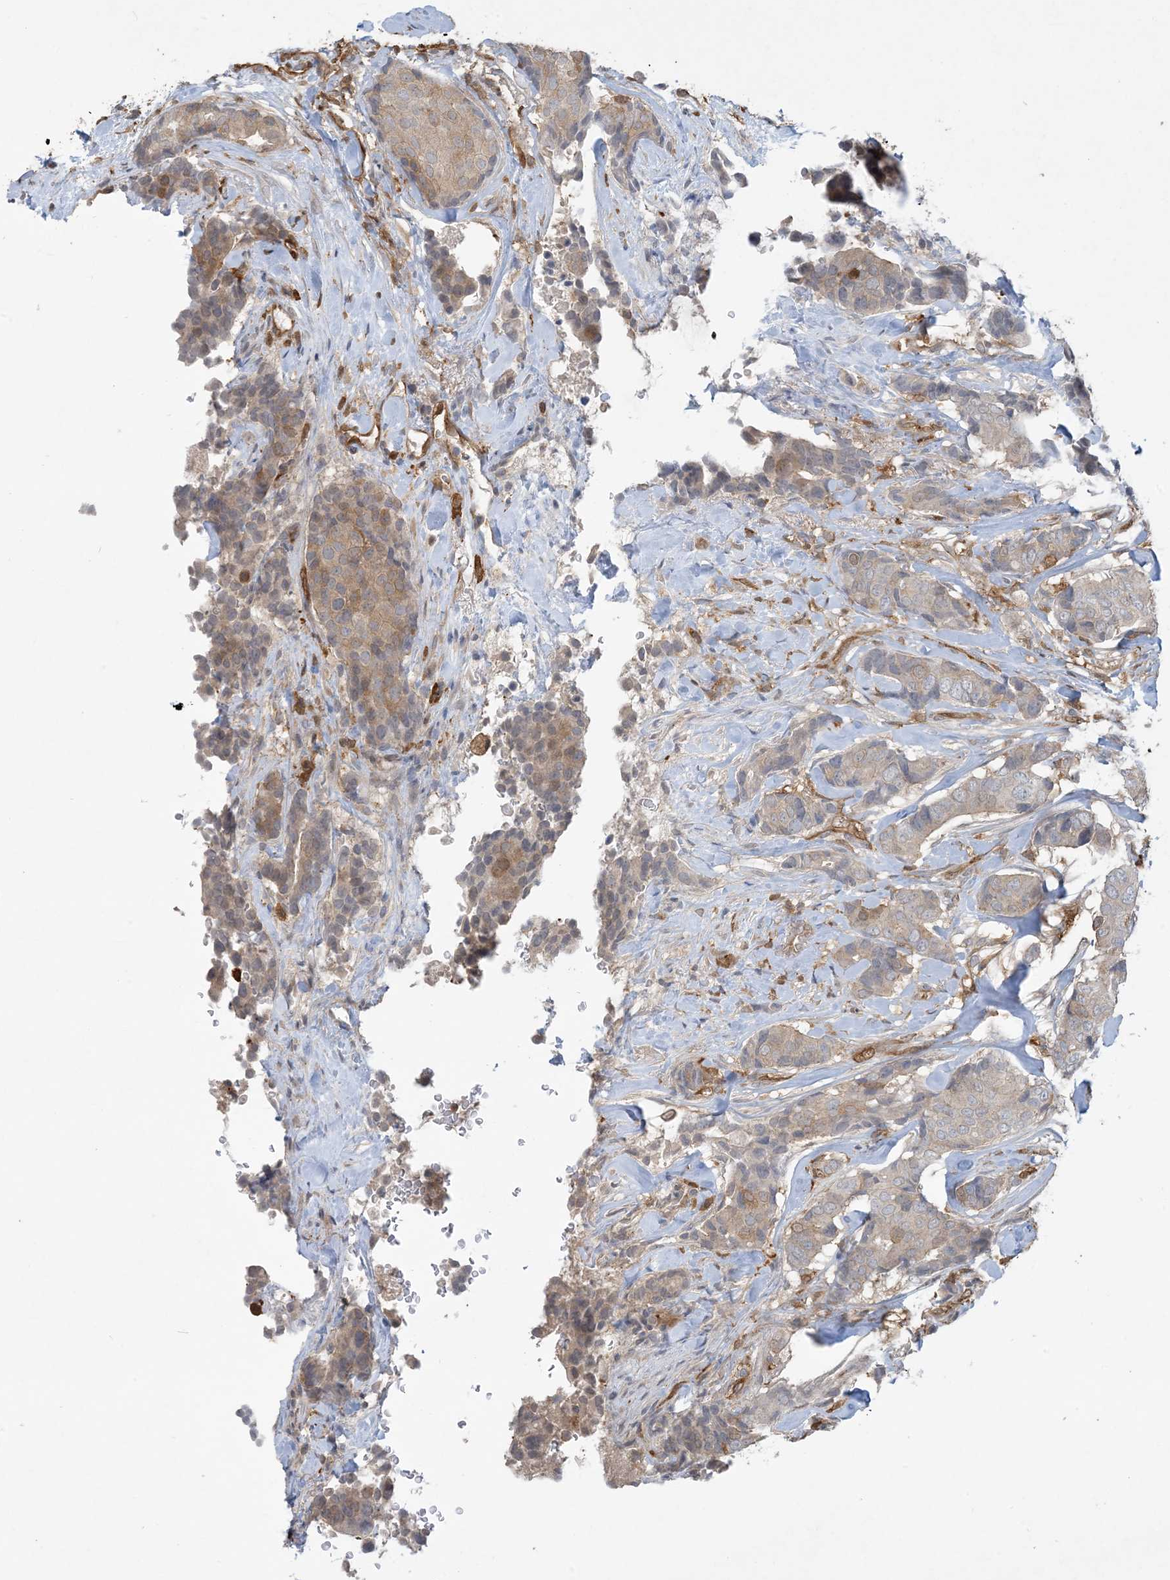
{"staining": {"intensity": "weak", "quantity": "25%-75%", "location": "cytoplasmic/membranous"}, "tissue": "breast cancer", "cell_type": "Tumor cells", "image_type": "cancer", "snomed": [{"axis": "morphology", "description": "Duct carcinoma"}, {"axis": "topography", "description": "Breast"}], "caption": "Protein staining of breast infiltrating ductal carcinoma tissue demonstrates weak cytoplasmic/membranous positivity in about 25%-75% of tumor cells. (Stains: DAB in brown, nuclei in blue, Microscopy: brightfield microscopy at high magnification).", "gene": "TMSB4X", "patient": {"sex": "female", "age": 75}}